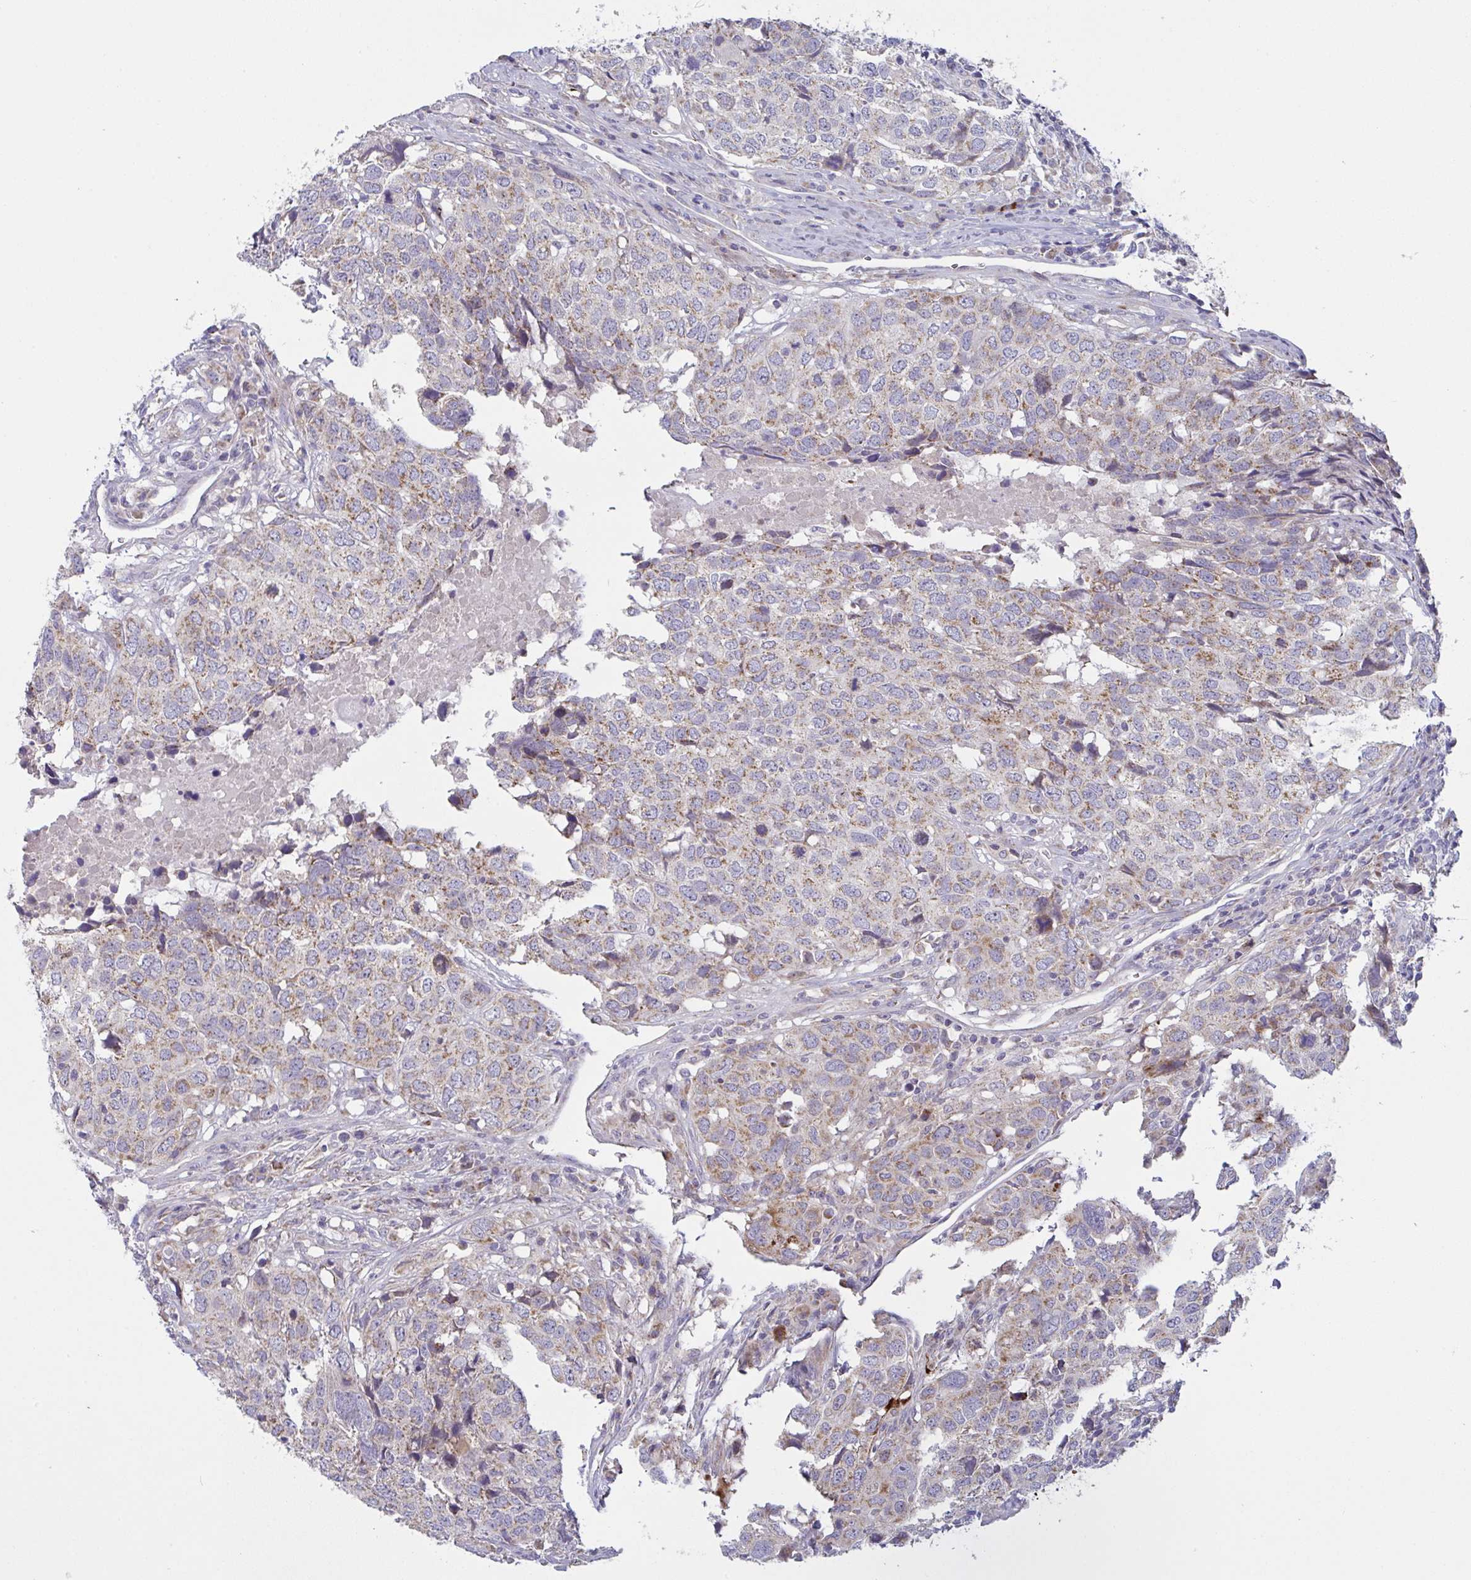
{"staining": {"intensity": "weak", "quantity": "25%-75%", "location": "cytoplasmic/membranous"}, "tissue": "head and neck cancer", "cell_type": "Tumor cells", "image_type": "cancer", "snomed": [{"axis": "morphology", "description": "Normal tissue, NOS"}, {"axis": "morphology", "description": "Squamous cell carcinoma, NOS"}, {"axis": "topography", "description": "Skeletal muscle"}, {"axis": "topography", "description": "Vascular tissue"}, {"axis": "topography", "description": "Peripheral nerve tissue"}, {"axis": "topography", "description": "Head-Neck"}], "caption": "An immunohistochemistry (IHC) histopathology image of tumor tissue is shown. Protein staining in brown highlights weak cytoplasmic/membranous positivity in head and neck cancer within tumor cells. (IHC, brightfield microscopy, high magnification).", "gene": "MRPS2", "patient": {"sex": "male", "age": 66}}